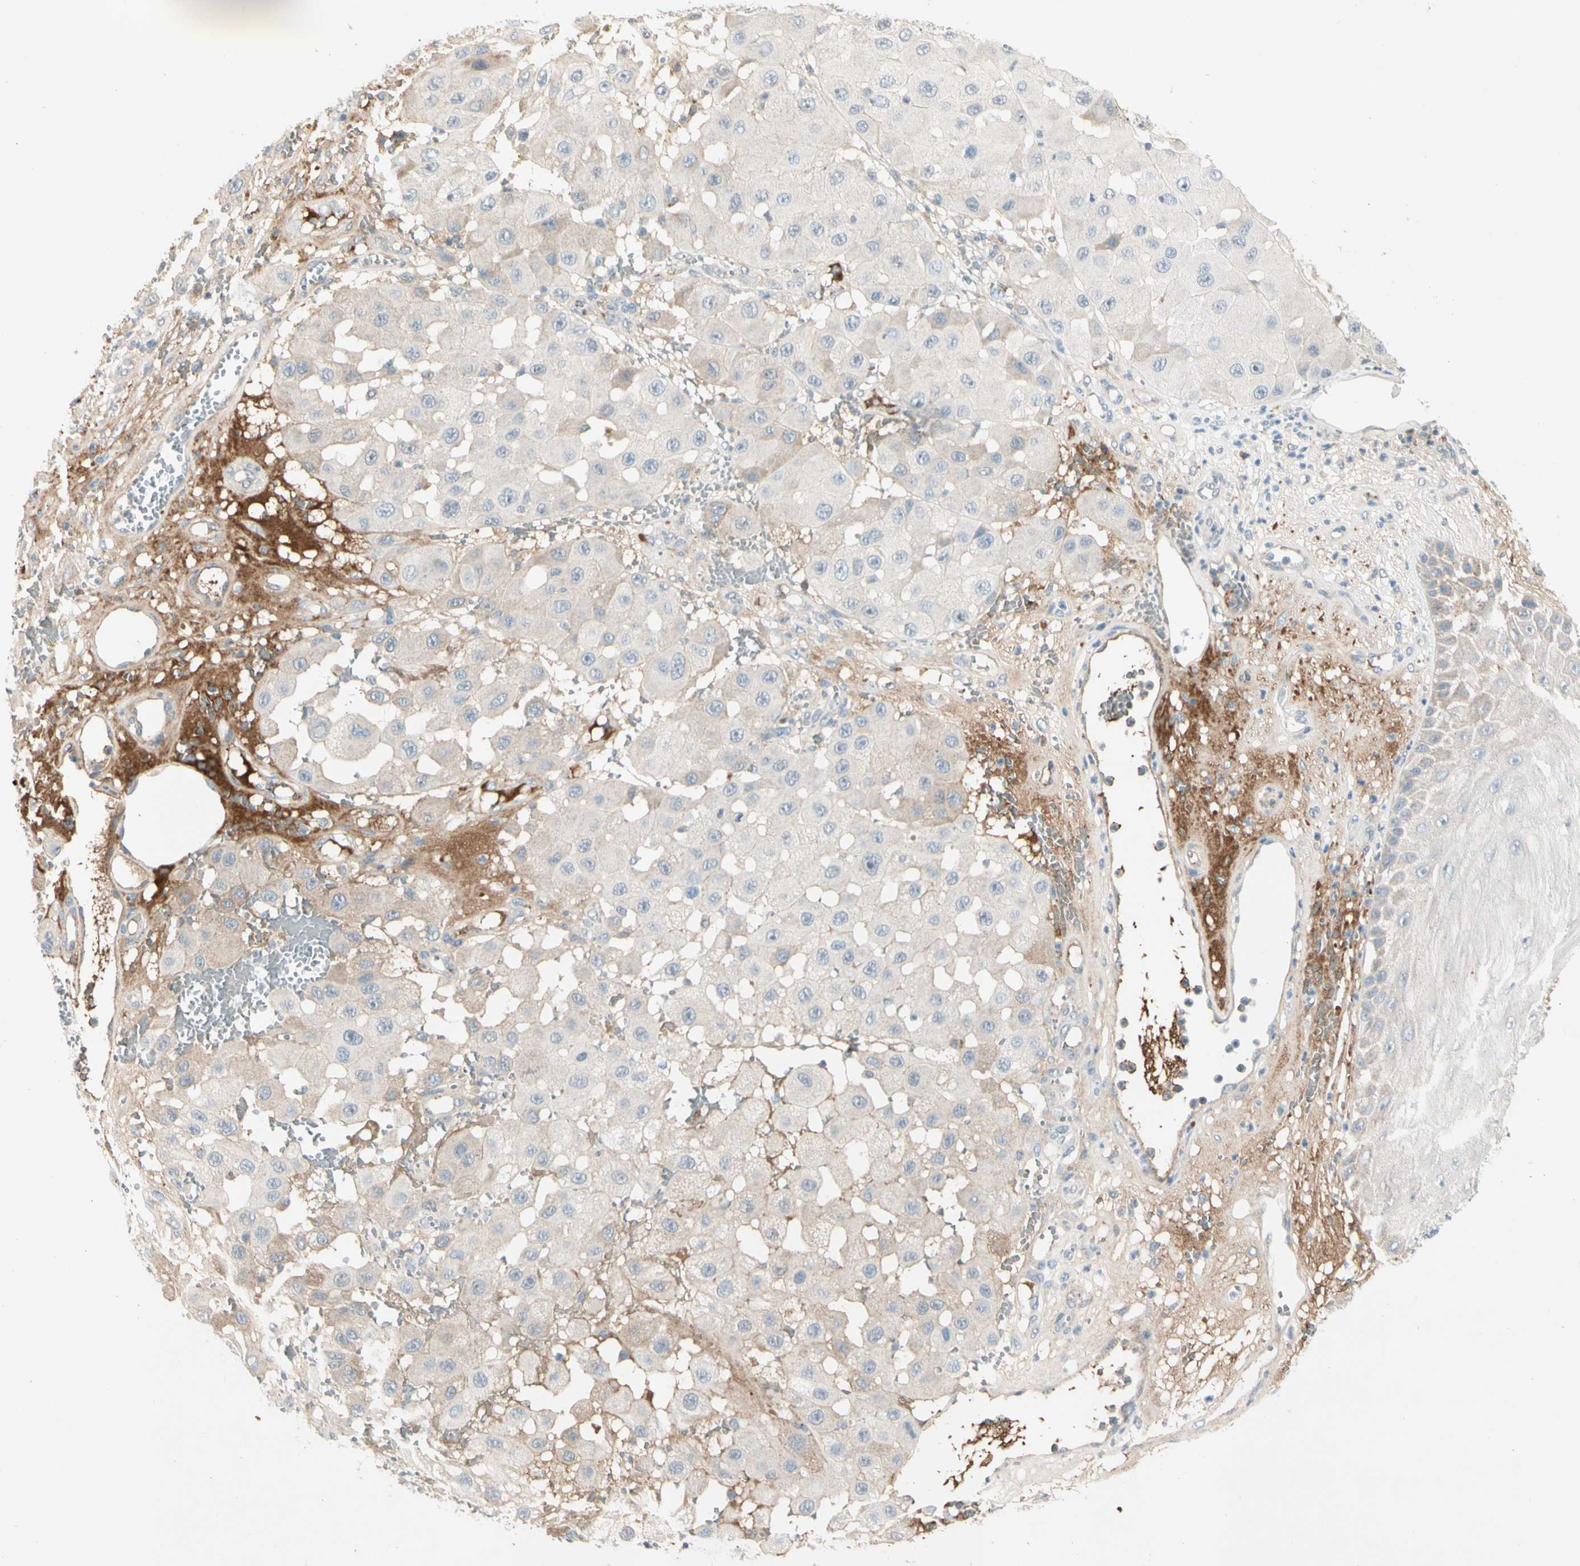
{"staining": {"intensity": "weak", "quantity": "<25%", "location": "cytoplasmic/membranous"}, "tissue": "melanoma", "cell_type": "Tumor cells", "image_type": "cancer", "snomed": [{"axis": "morphology", "description": "Malignant melanoma, NOS"}, {"axis": "topography", "description": "Skin"}], "caption": "Tumor cells are negative for protein expression in human melanoma.", "gene": "SERPIND1", "patient": {"sex": "female", "age": 81}}